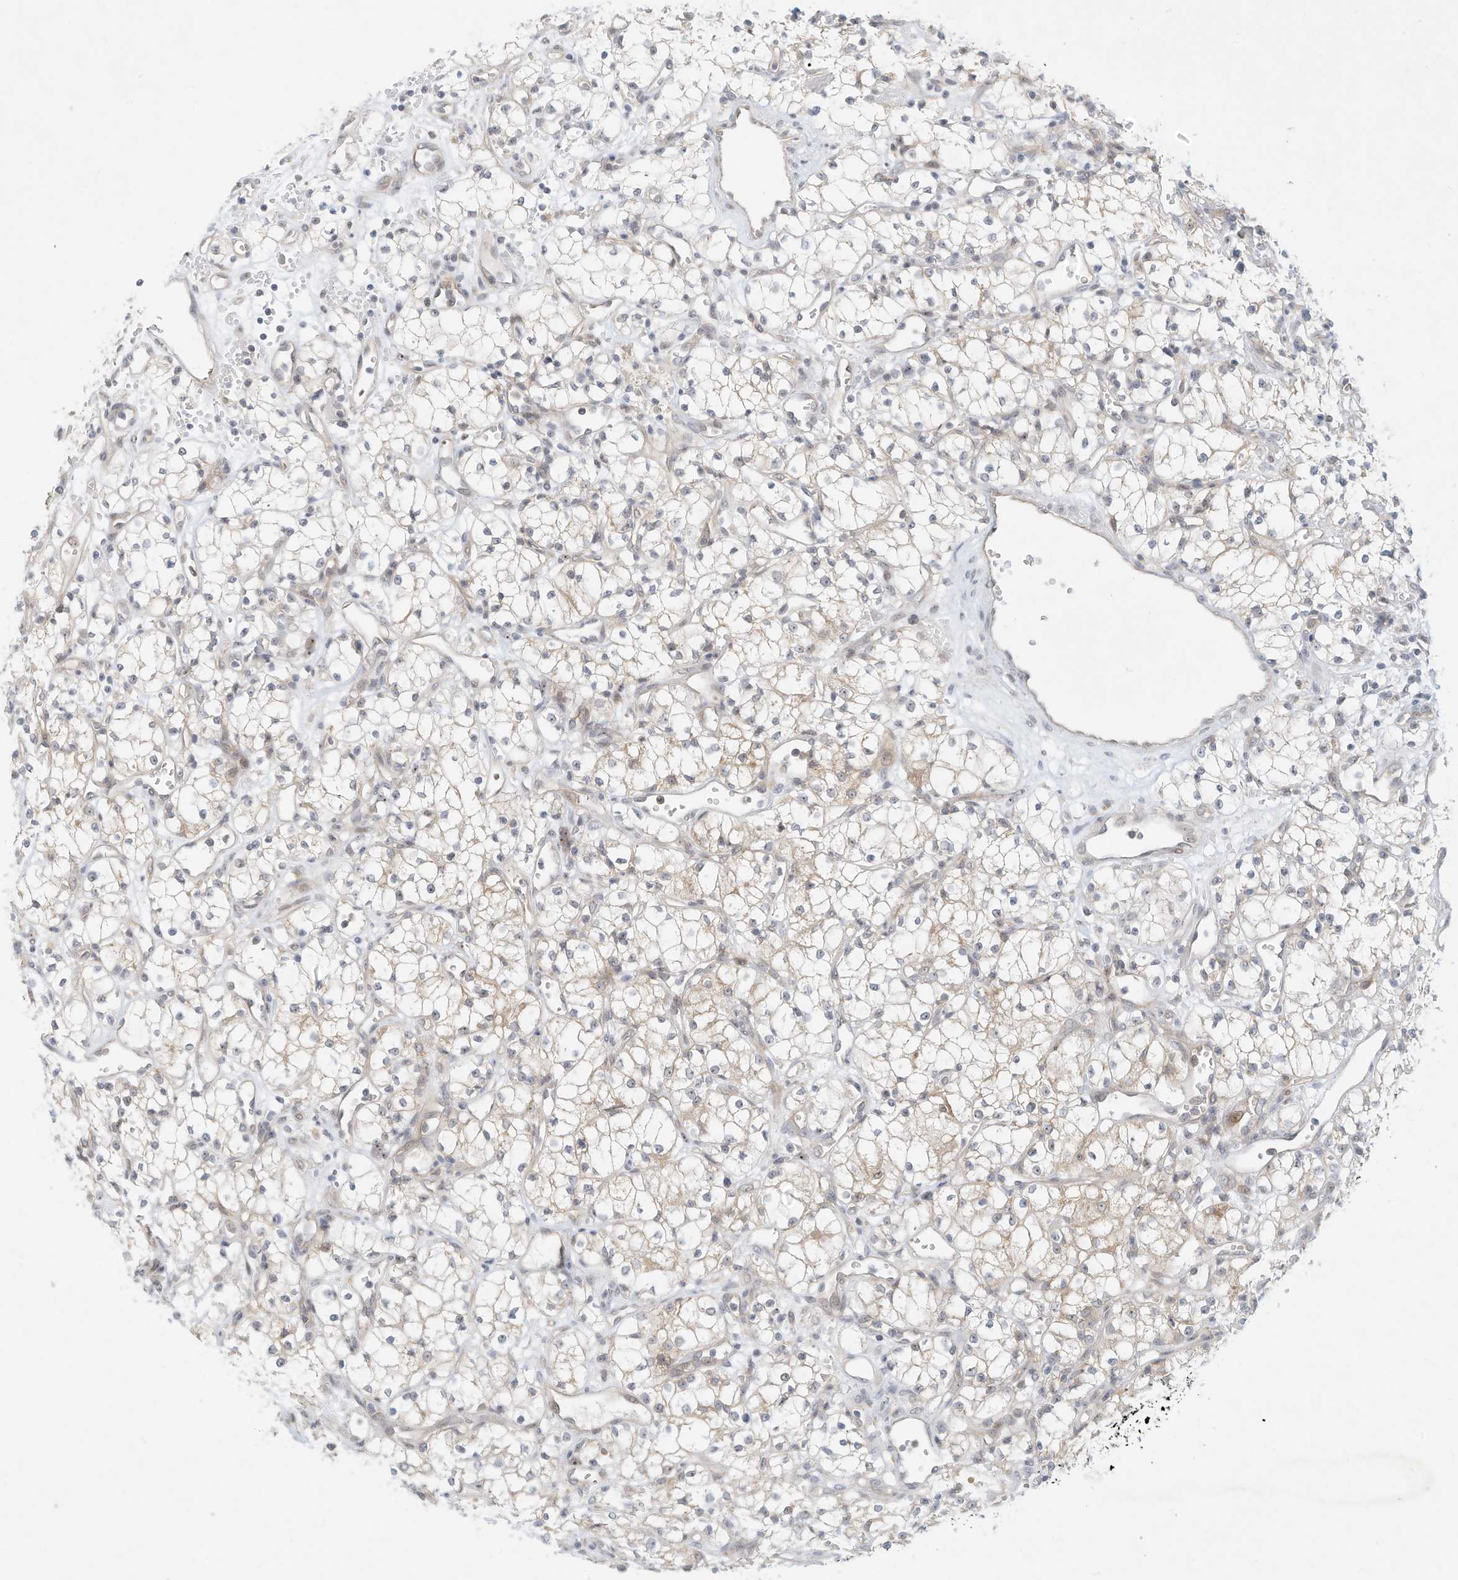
{"staining": {"intensity": "weak", "quantity": "<25%", "location": "cytoplasmic/membranous"}, "tissue": "renal cancer", "cell_type": "Tumor cells", "image_type": "cancer", "snomed": [{"axis": "morphology", "description": "Adenocarcinoma, NOS"}, {"axis": "topography", "description": "Kidney"}], "caption": "Micrograph shows no significant protein expression in tumor cells of renal cancer.", "gene": "PAK6", "patient": {"sex": "male", "age": 59}}